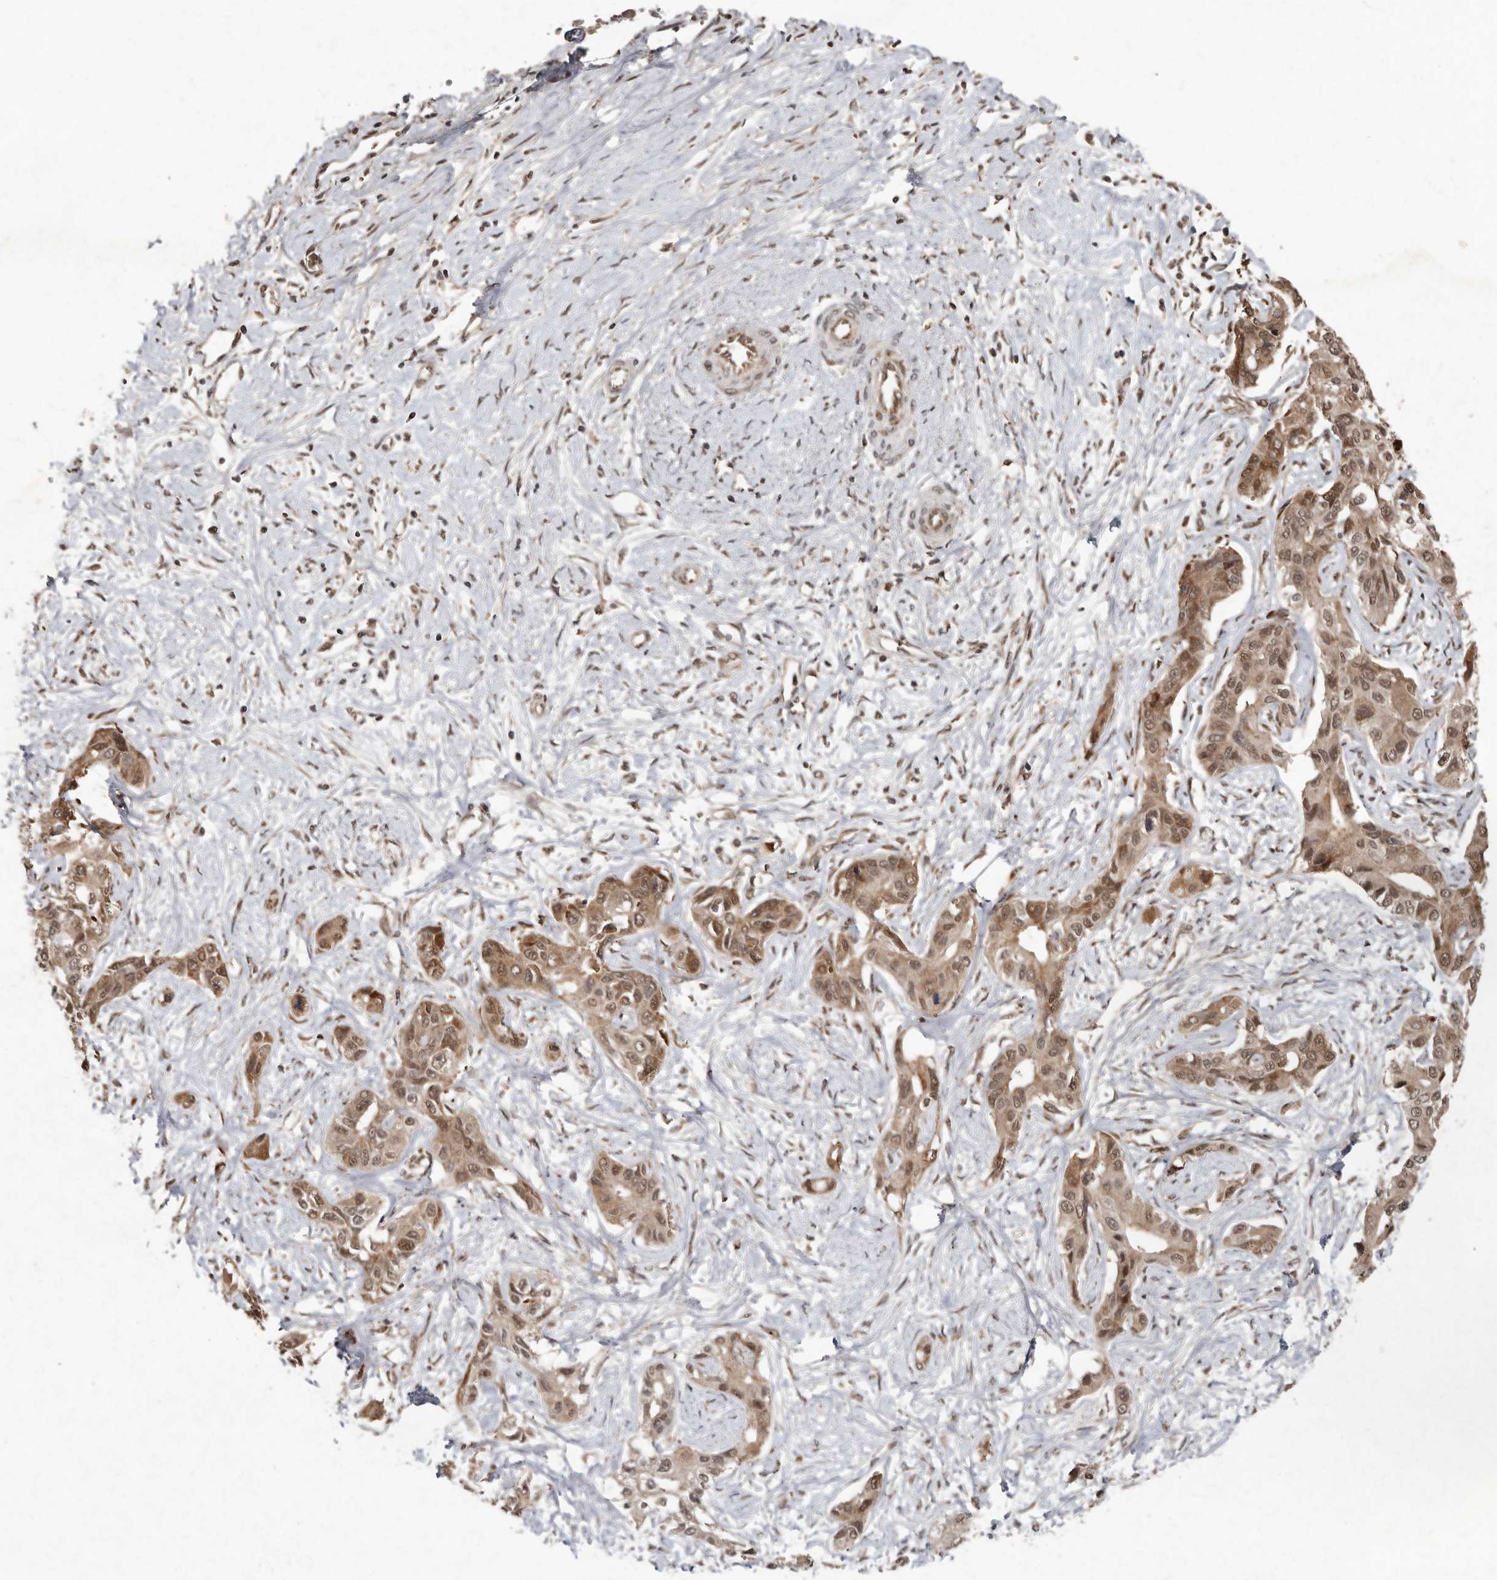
{"staining": {"intensity": "moderate", "quantity": ">75%", "location": "cytoplasmic/membranous,nuclear"}, "tissue": "liver cancer", "cell_type": "Tumor cells", "image_type": "cancer", "snomed": [{"axis": "morphology", "description": "Cholangiocarcinoma"}, {"axis": "topography", "description": "Liver"}], "caption": "Human liver cancer (cholangiocarcinoma) stained with a brown dye displays moderate cytoplasmic/membranous and nuclear positive positivity in approximately >75% of tumor cells.", "gene": "LRGUK", "patient": {"sex": "male", "age": 59}}